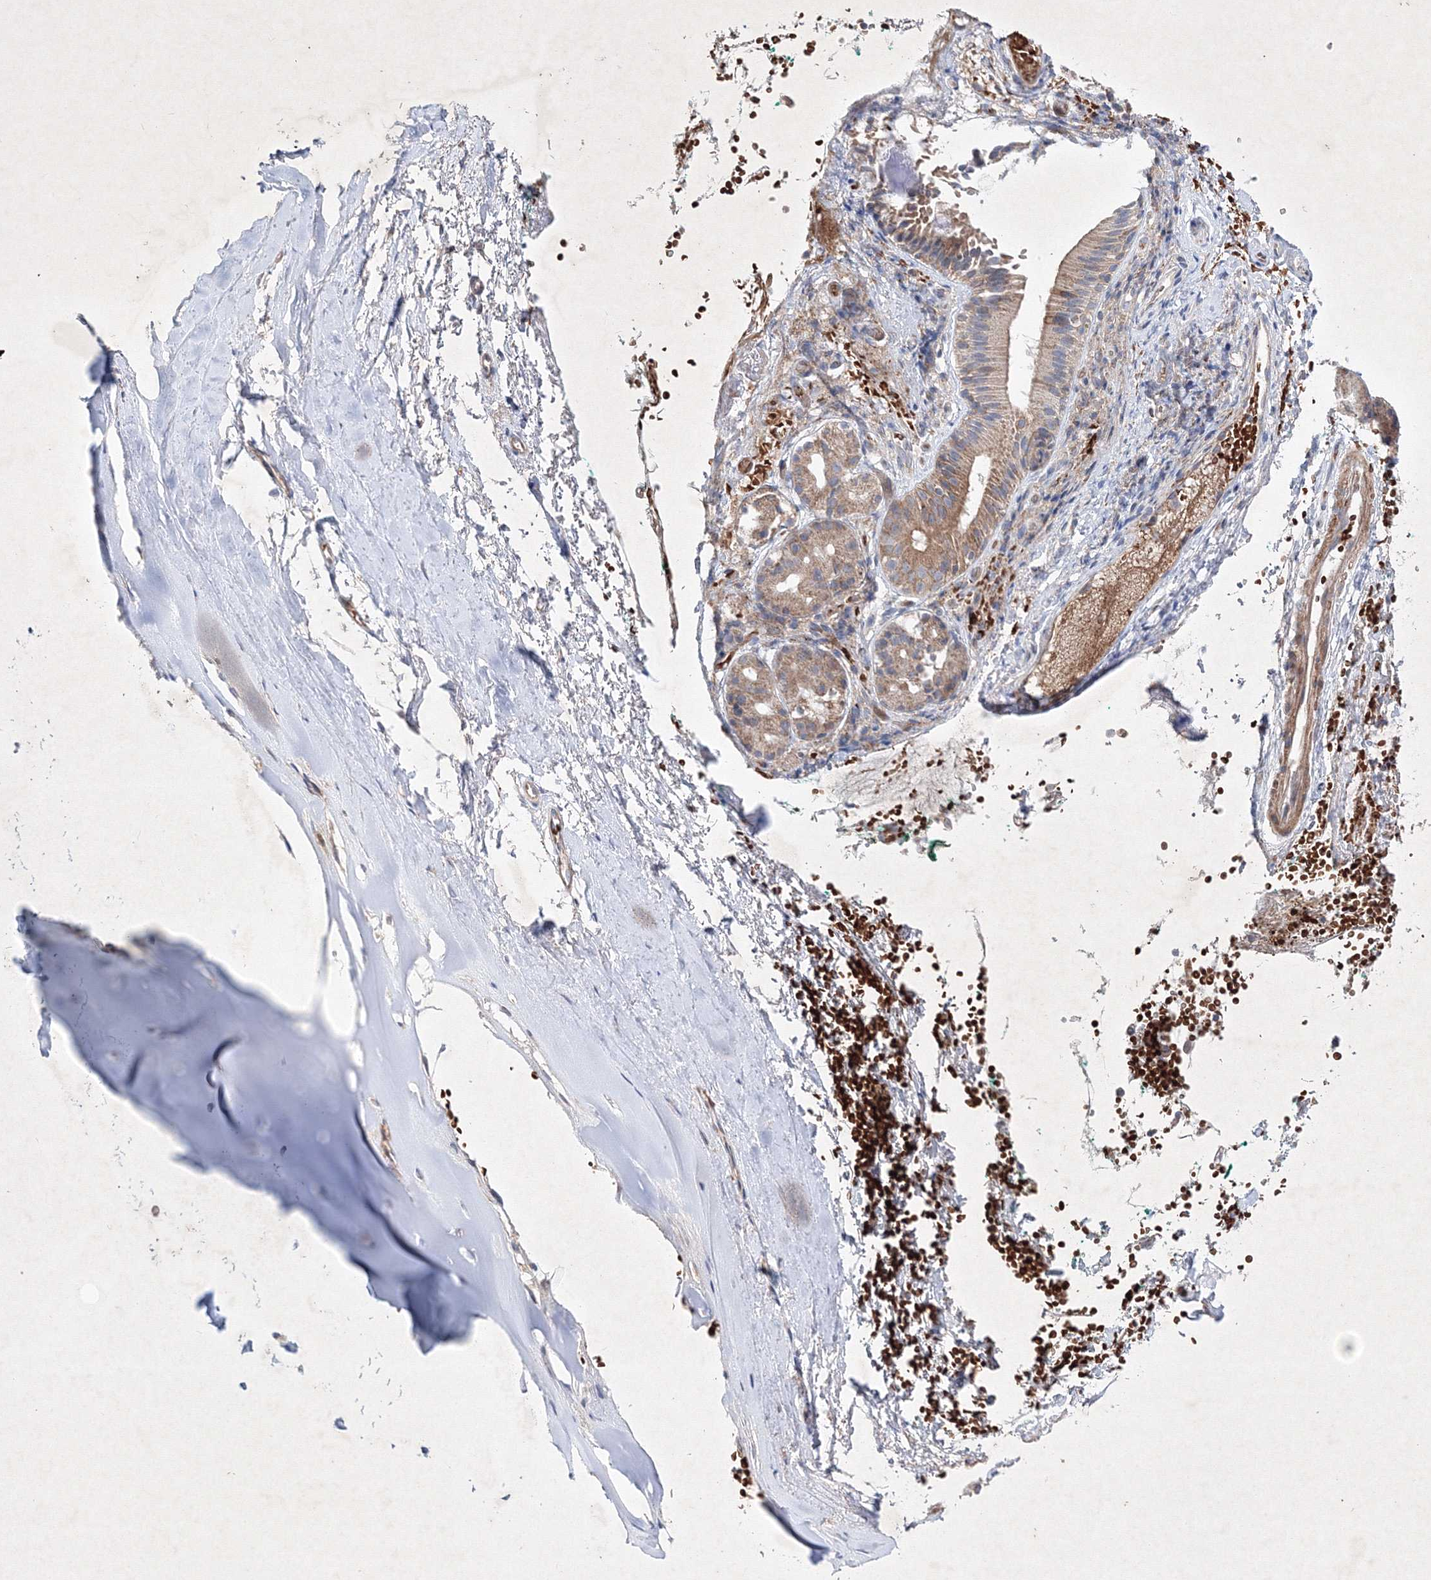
{"staining": {"intensity": "weak", "quantity": ">75%", "location": "cytoplasmic/membranous"}, "tissue": "adipose tissue", "cell_type": "Adipocytes", "image_type": "normal", "snomed": [{"axis": "morphology", "description": "Normal tissue, NOS"}, {"axis": "morphology", "description": "Basal cell carcinoma"}, {"axis": "topography", "description": "Cartilage tissue"}, {"axis": "topography", "description": "Nasopharynx"}, {"axis": "topography", "description": "Oral tissue"}], "caption": "DAB (3,3'-diaminobenzidine) immunohistochemical staining of benign adipose tissue demonstrates weak cytoplasmic/membranous protein positivity in approximately >75% of adipocytes. (Brightfield microscopy of DAB IHC at high magnification).", "gene": "OPA1", "patient": {"sex": "female", "age": 77}}